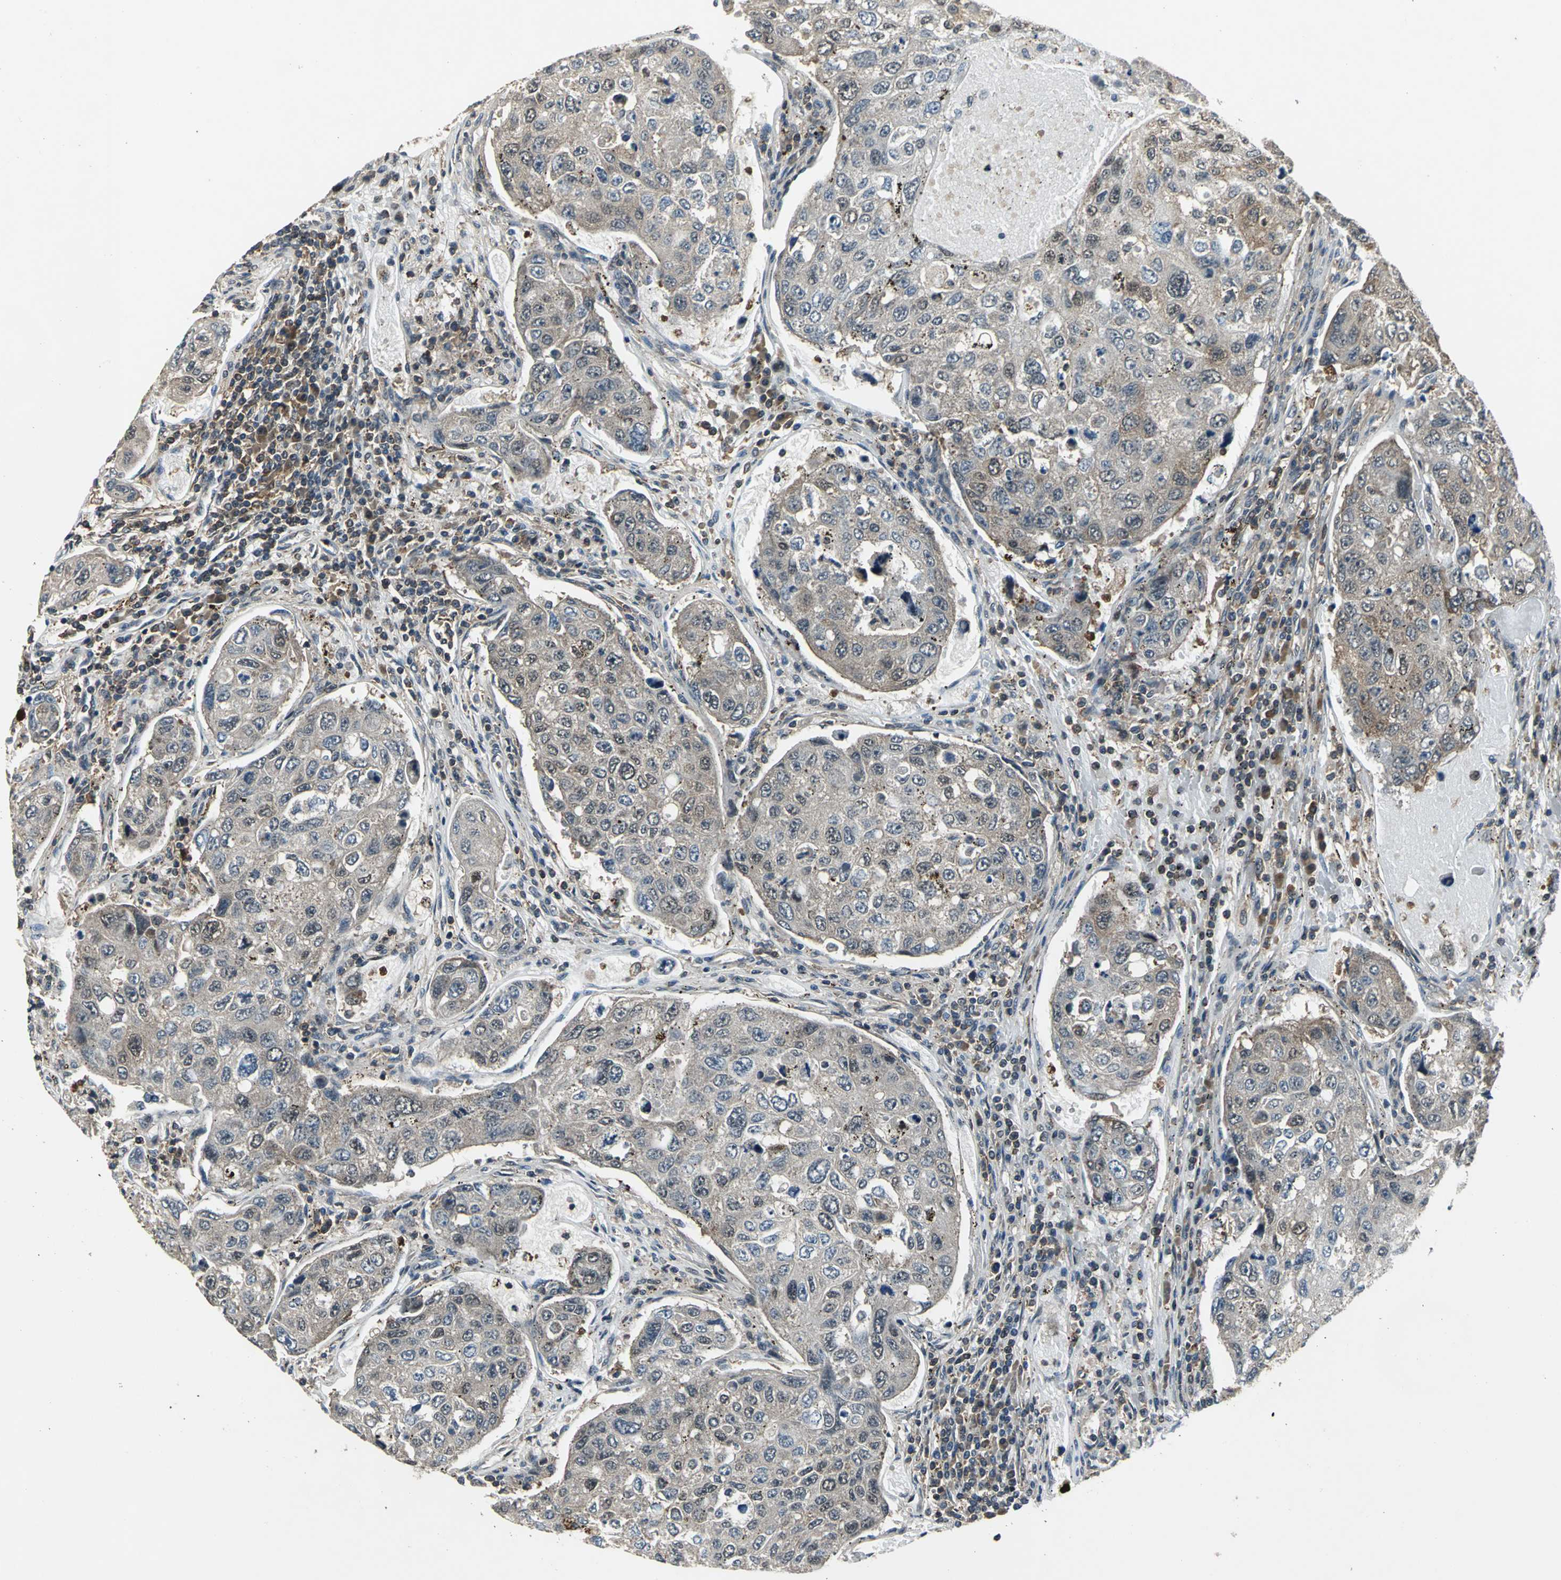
{"staining": {"intensity": "weak", "quantity": "25%-75%", "location": "cytoplasmic/membranous"}, "tissue": "urothelial cancer", "cell_type": "Tumor cells", "image_type": "cancer", "snomed": [{"axis": "morphology", "description": "Urothelial carcinoma, High grade"}, {"axis": "topography", "description": "Lymph node"}, {"axis": "topography", "description": "Urinary bladder"}], "caption": "The immunohistochemical stain highlights weak cytoplasmic/membranous staining in tumor cells of urothelial cancer tissue.", "gene": "EIF2B2", "patient": {"sex": "male", "age": 51}}